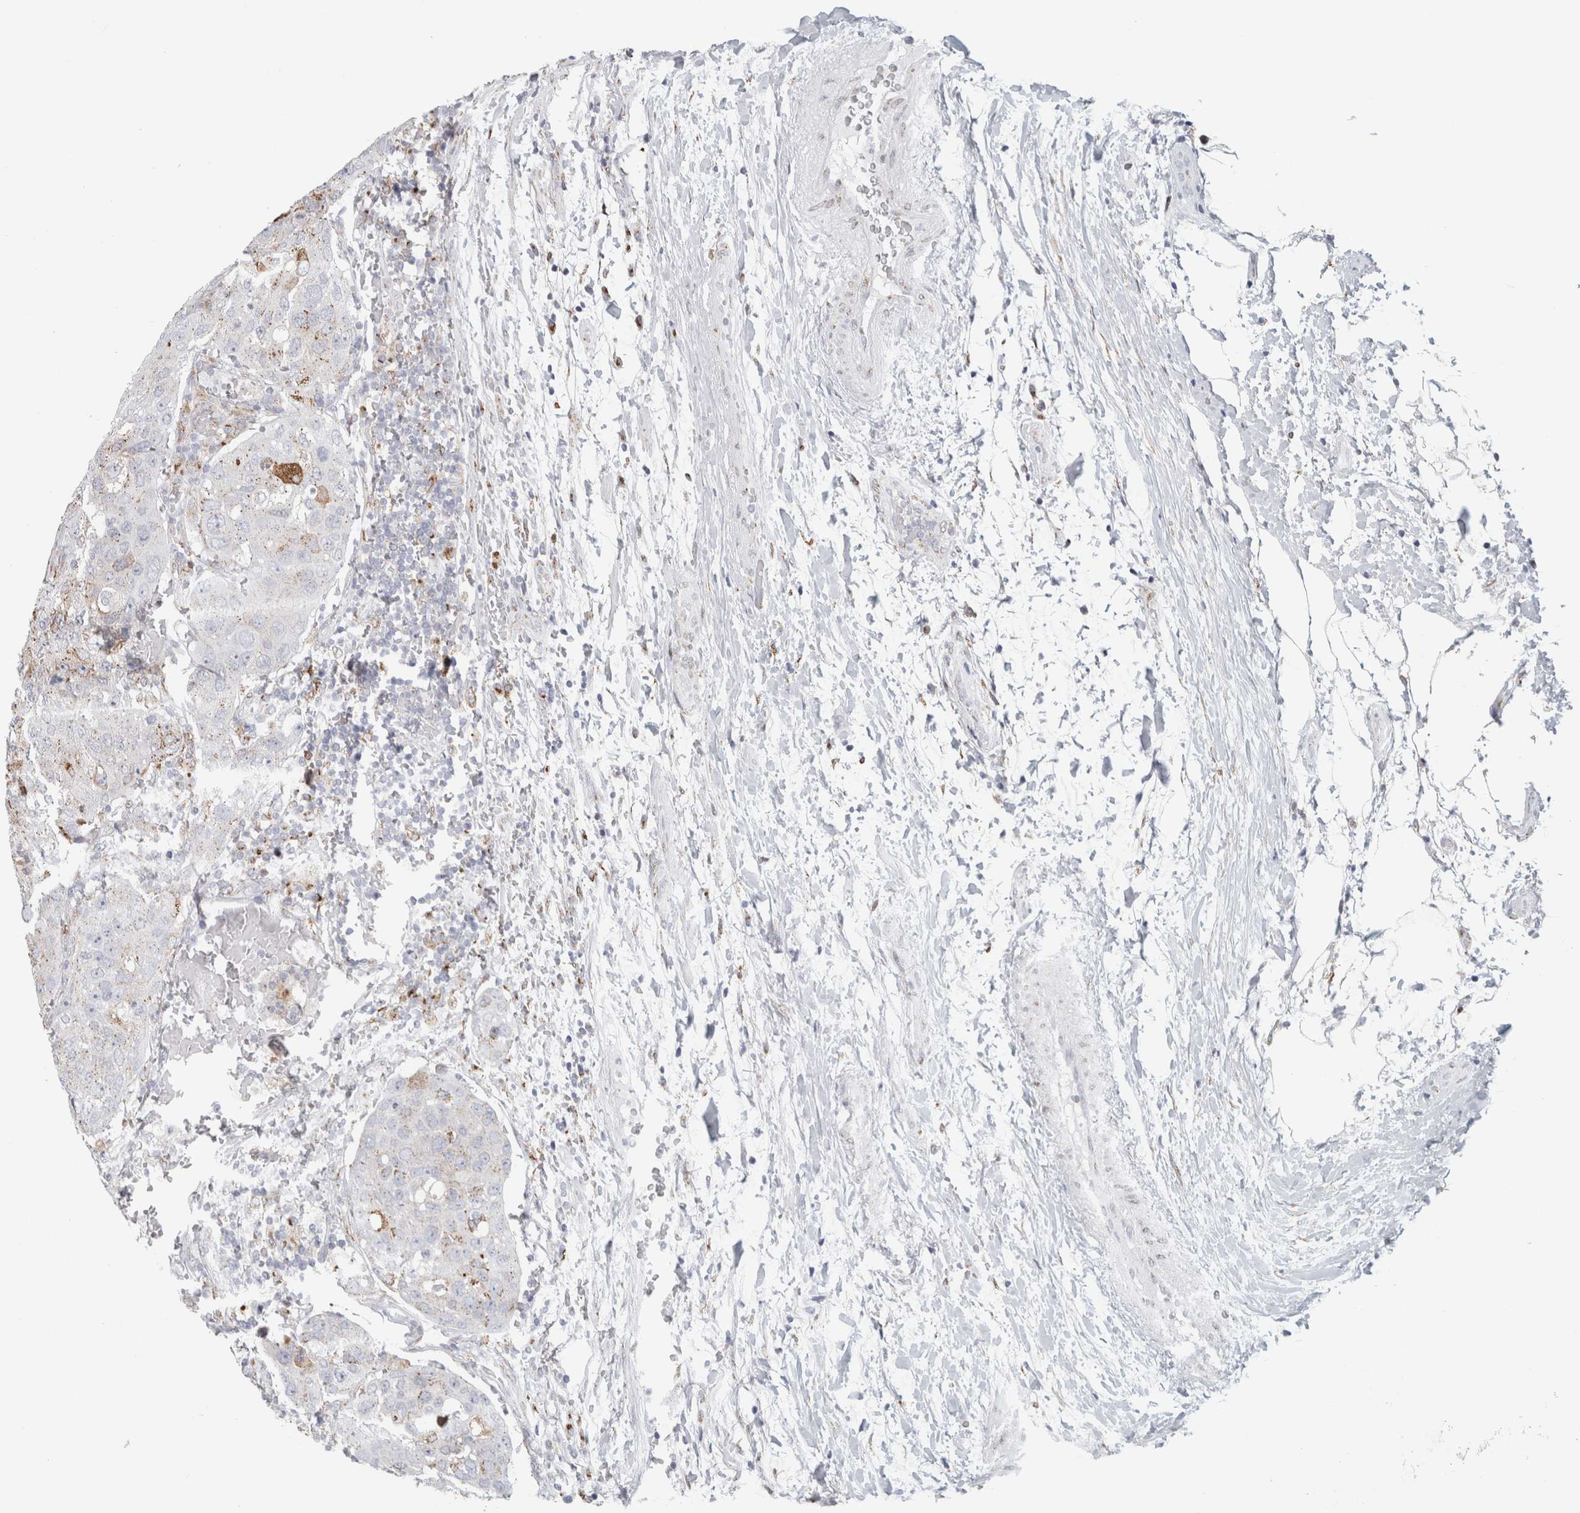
{"staining": {"intensity": "weak", "quantity": "<25%", "location": "cytoplasmic/membranous"}, "tissue": "urothelial cancer", "cell_type": "Tumor cells", "image_type": "cancer", "snomed": [{"axis": "morphology", "description": "Urothelial carcinoma, High grade"}, {"axis": "topography", "description": "Lymph node"}, {"axis": "topography", "description": "Urinary bladder"}], "caption": "A histopathology image of urothelial cancer stained for a protein demonstrates no brown staining in tumor cells.", "gene": "MCFD2", "patient": {"sex": "male", "age": 51}}